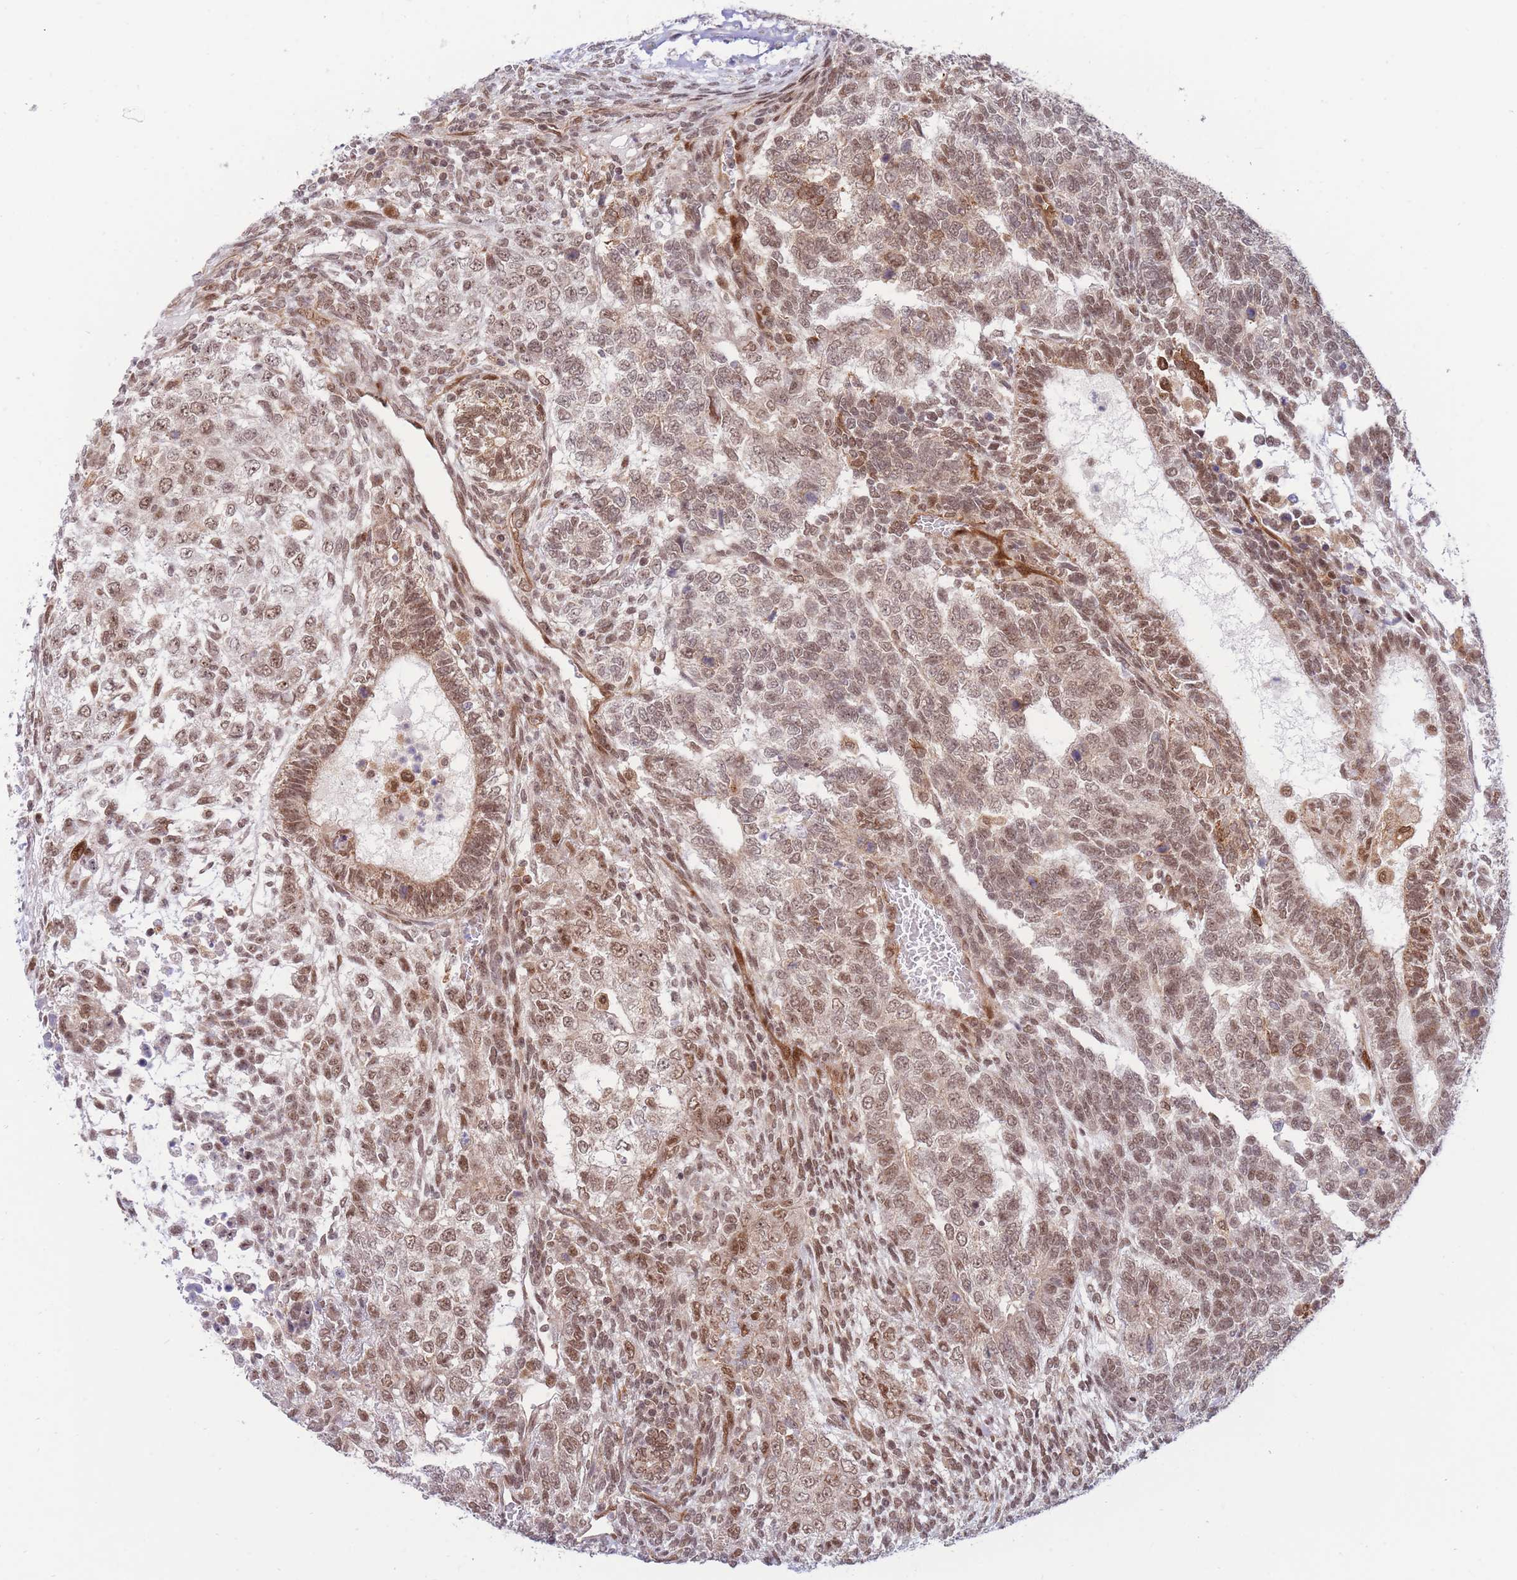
{"staining": {"intensity": "moderate", "quantity": ">75%", "location": "nuclear"}, "tissue": "testis cancer", "cell_type": "Tumor cells", "image_type": "cancer", "snomed": [{"axis": "morphology", "description": "Carcinoma, Embryonal, NOS"}, {"axis": "topography", "description": "Testis"}], "caption": "Moderate nuclear expression is seen in about >75% of tumor cells in embryonal carcinoma (testis).", "gene": "BOD1L1", "patient": {"sex": "male", "age": 23}}